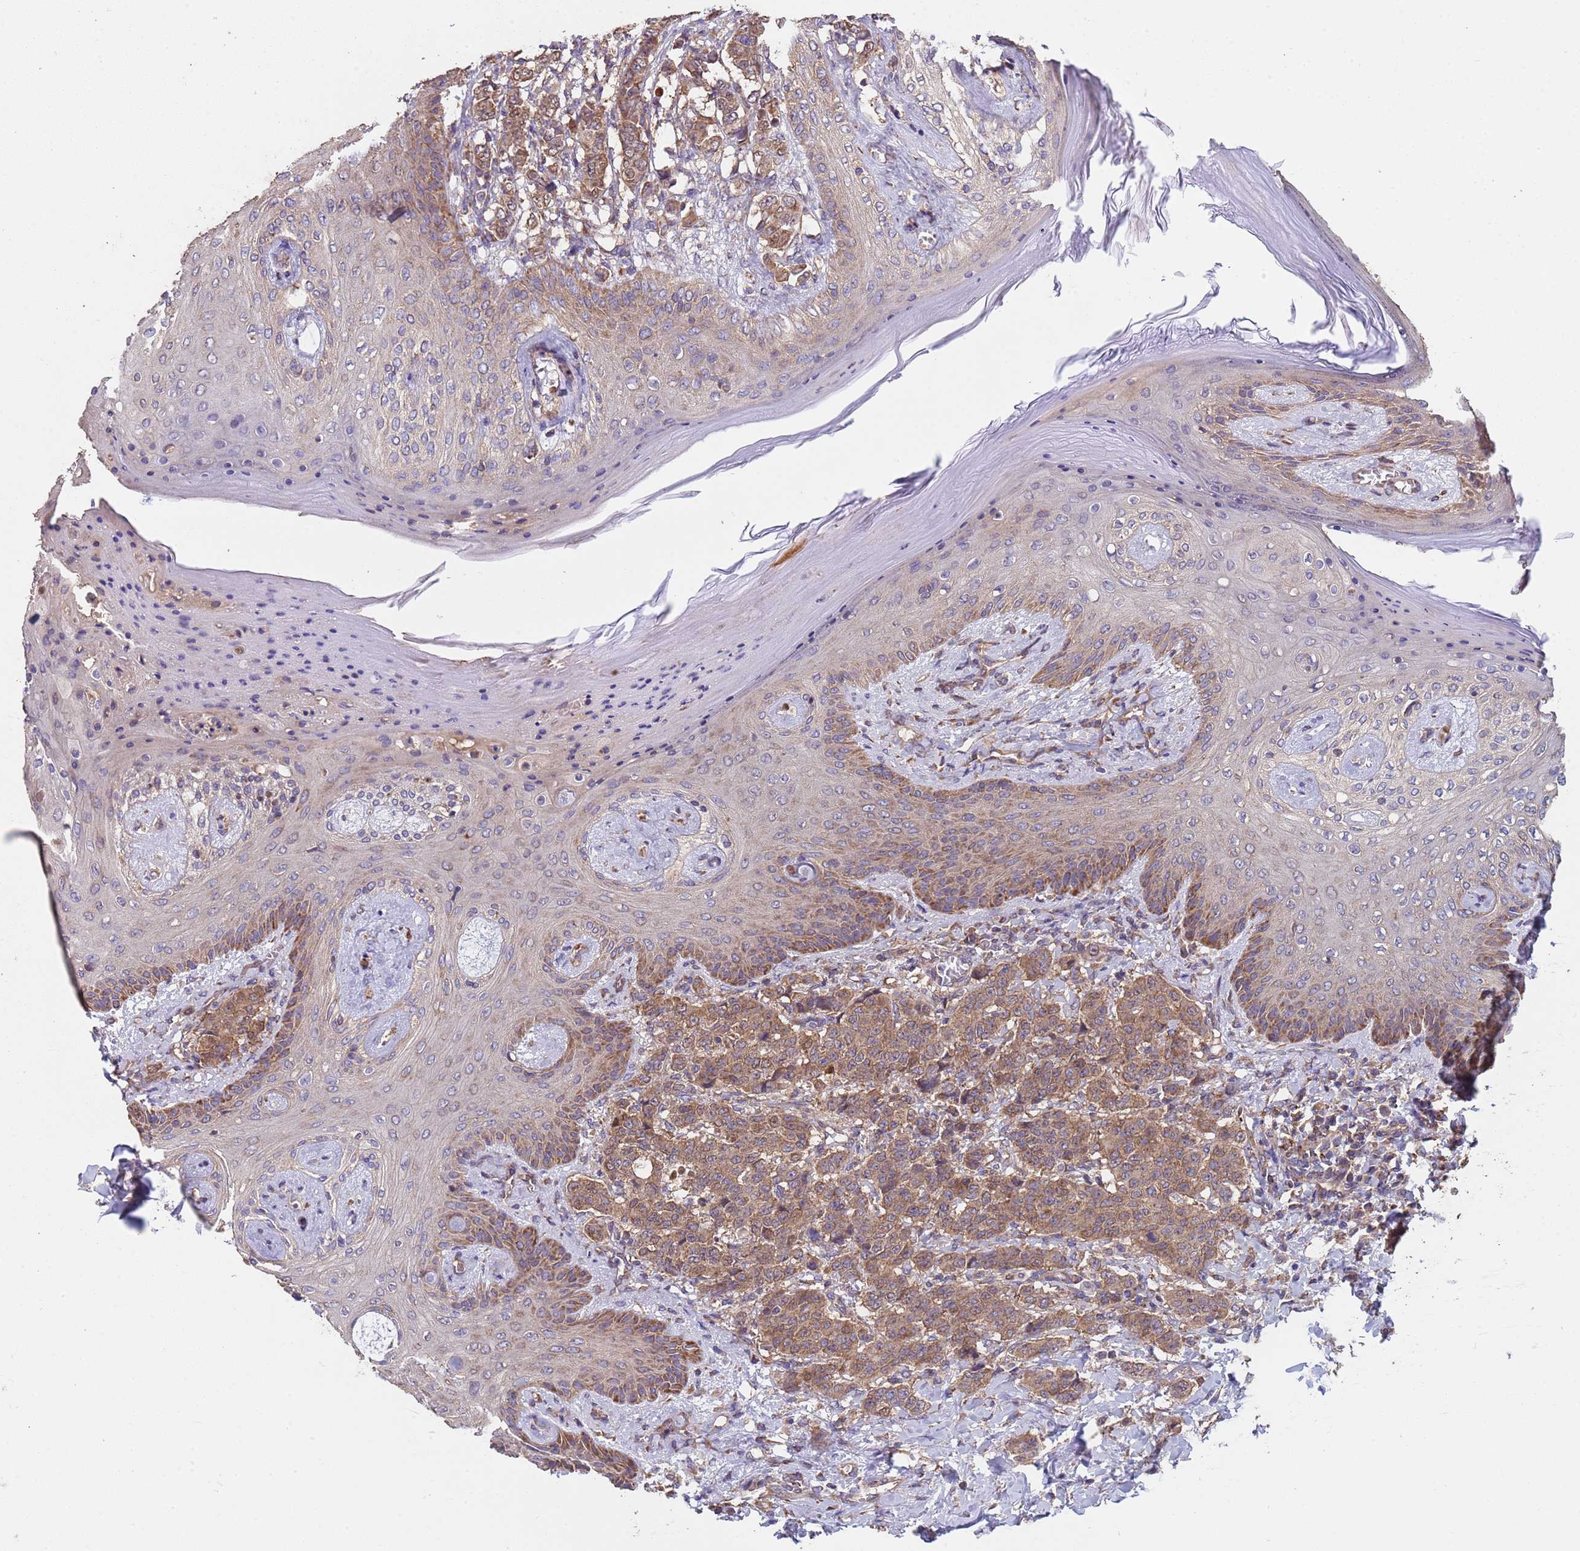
{"staining": {"intensity": "moderate", "quantity": ">75%", "location": "cytoplasmic/membranous"}, "tissue": "breast cancer", "cell_type": "Tumor cells", "image_type": "cancer", "snomed": [{"axis": "morphology", "description": "Duct carcinoma"}, {"axis": "topography", "description": "Breast"}], "caption": "Tumor cells show medium levels of moderate cytoplasmic/membranous positivity in about >75% of cells in human breast cancer.", "gene": "EEF1AKMT1", "patient": {"sex": "female", "age": 40}}